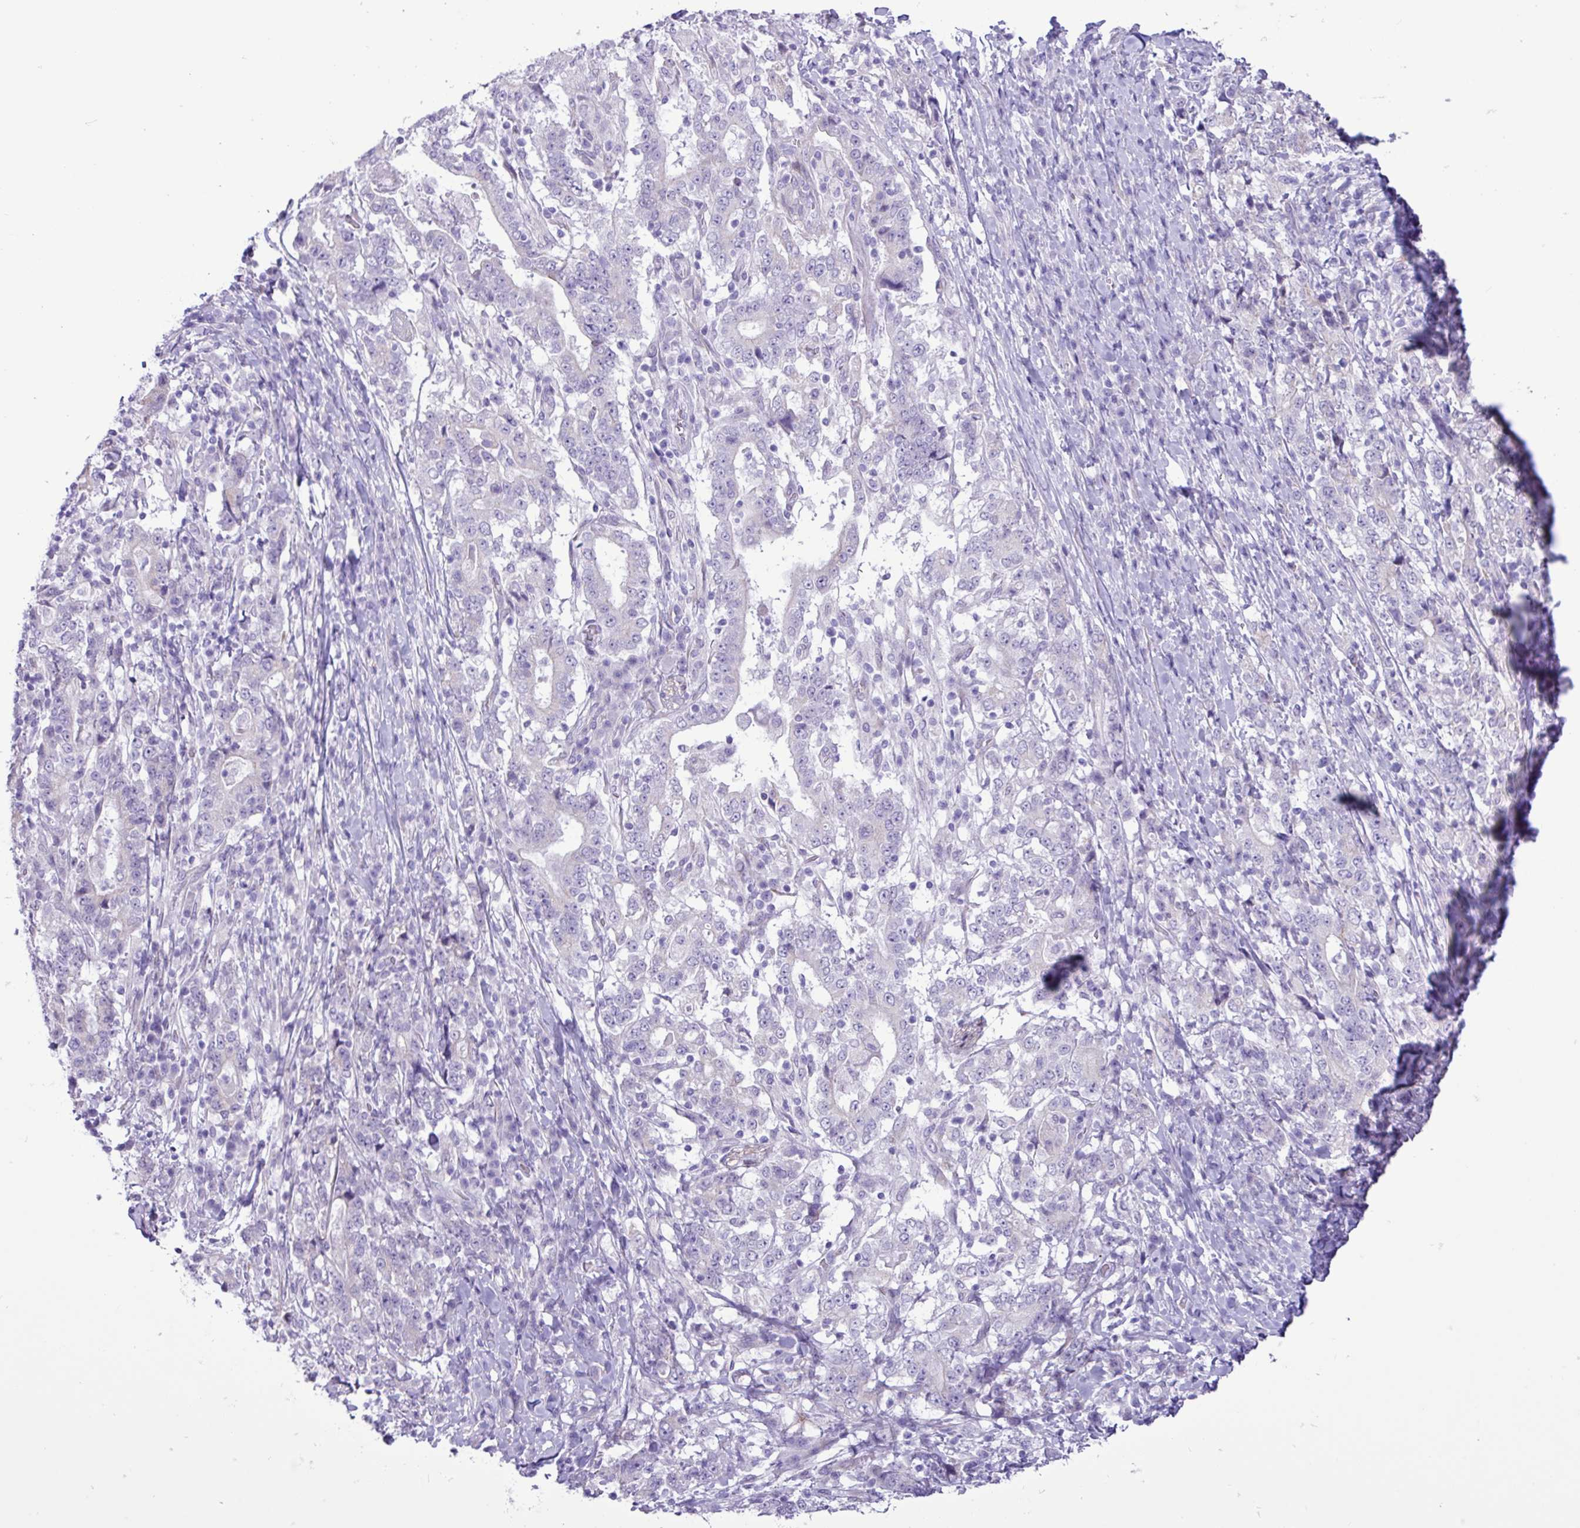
{"staining": {"intensity": "negative", "quantity": "none", "location": "none"}, "tissue": "stomach cancer", "cell_type": "Tumor cells", "image_type": "cancer", "snomed": [{"axis": "morphology", "description": "Normal tissue, NOS"}, {"axis": "morphology", "description": "Adenocarcinoma, NOS"}, {"axis": "topography", "description": "Stomach, upper"}, {"axis": "topography", "description": "Stomach"}], "caption": "This is an immunohistochemistry (IHC) image of stomach cancer (adenocarcinoma). There is no positivity in tumor cells.", "gene": "SLC38A1", "patient": {"sex": "male", "age": 59}}